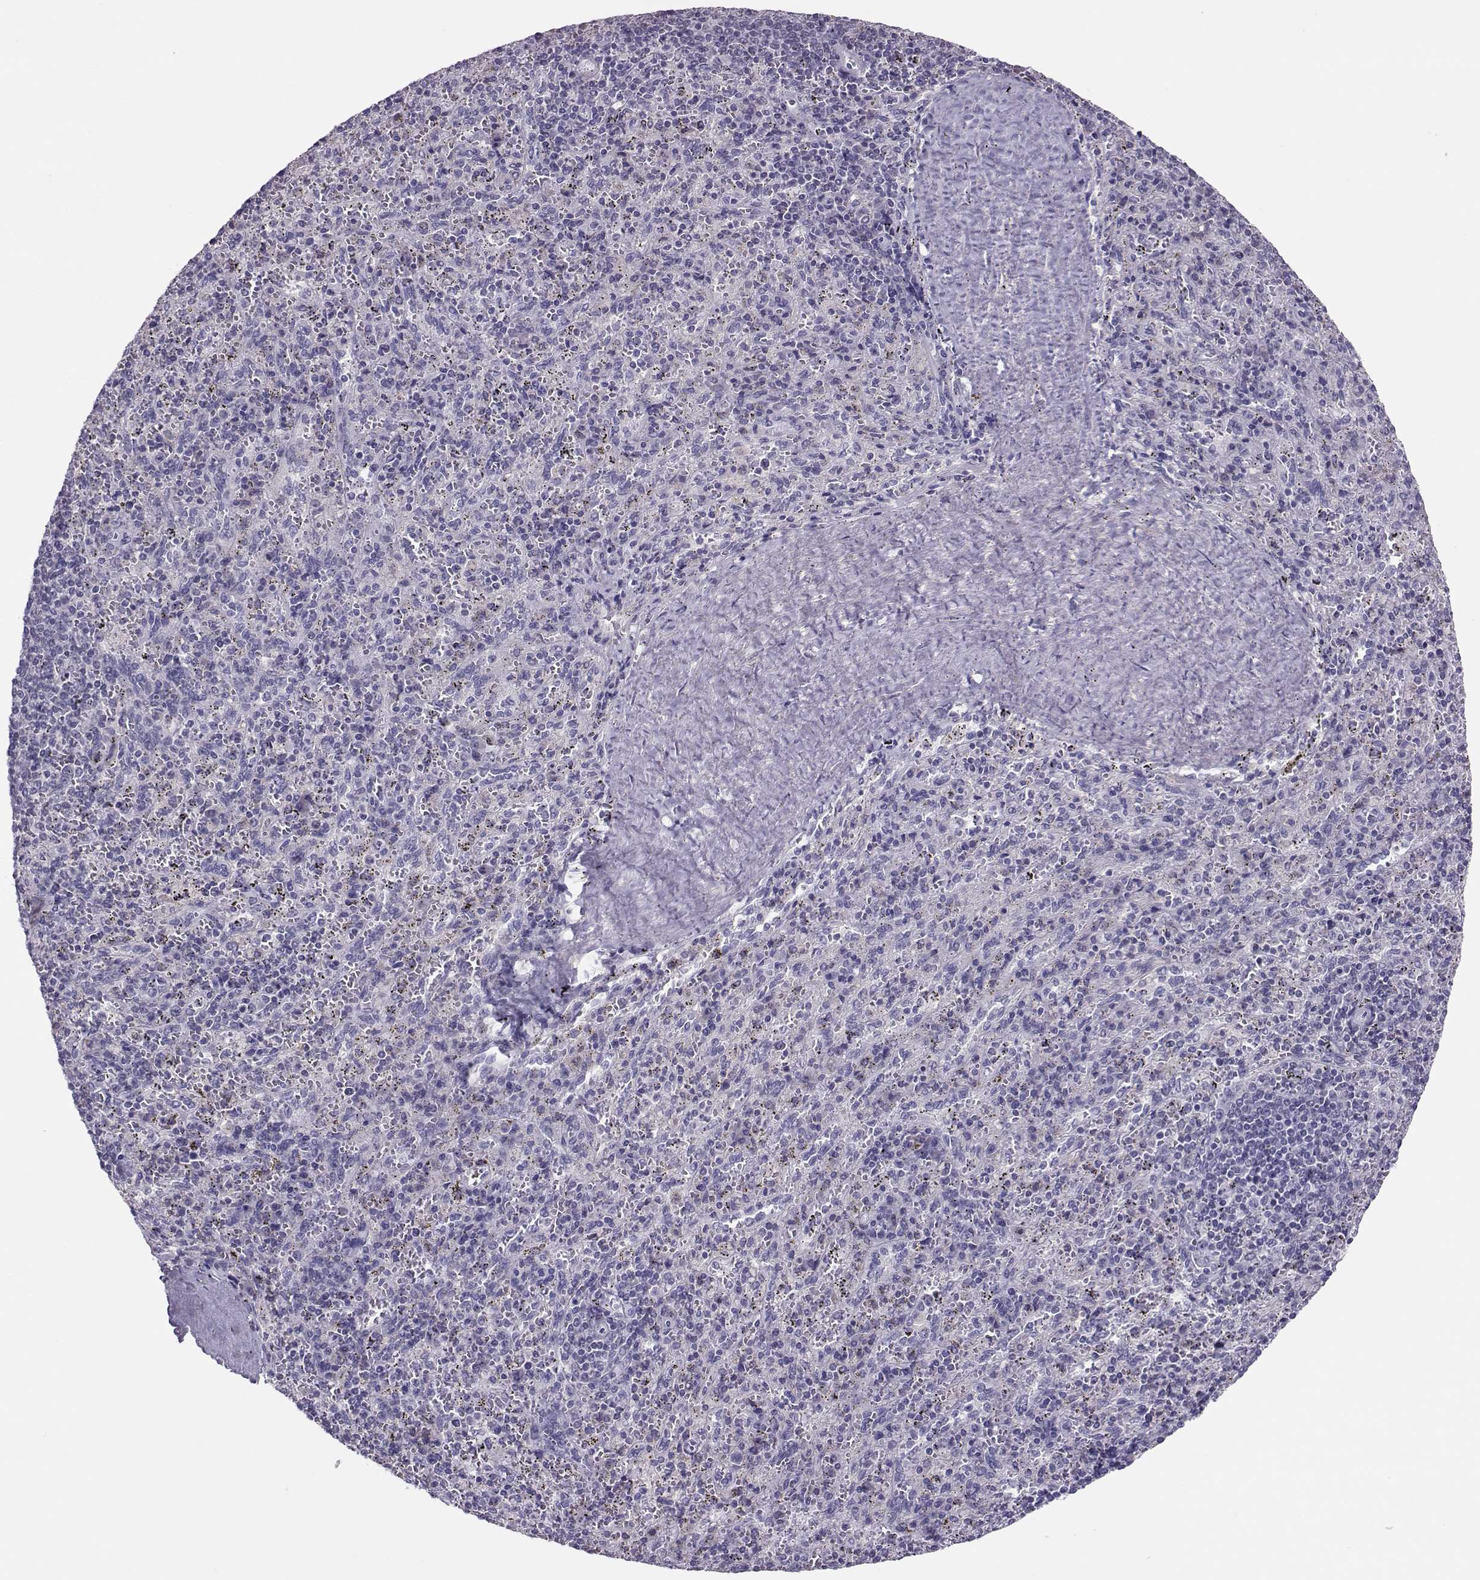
{"staining": {"intensity": "negative", "quantity": "none", "location": "none"}, "tissue": "spleen", "cell_type": "Cells in red pulp", "image_type": "normal", "snomed": [{"axis": "morphology", "description": "Normal tissue, NOS"}, {"axis": "topography", "description": "Spleen"}], "caption": "IHC photomicrograph of unremarkable spleen stained for a protein (brown), which shows no staining in cells in red pulp.", "gene": "DNAAF1", "patient": {"sex": "male", "age": 57}}